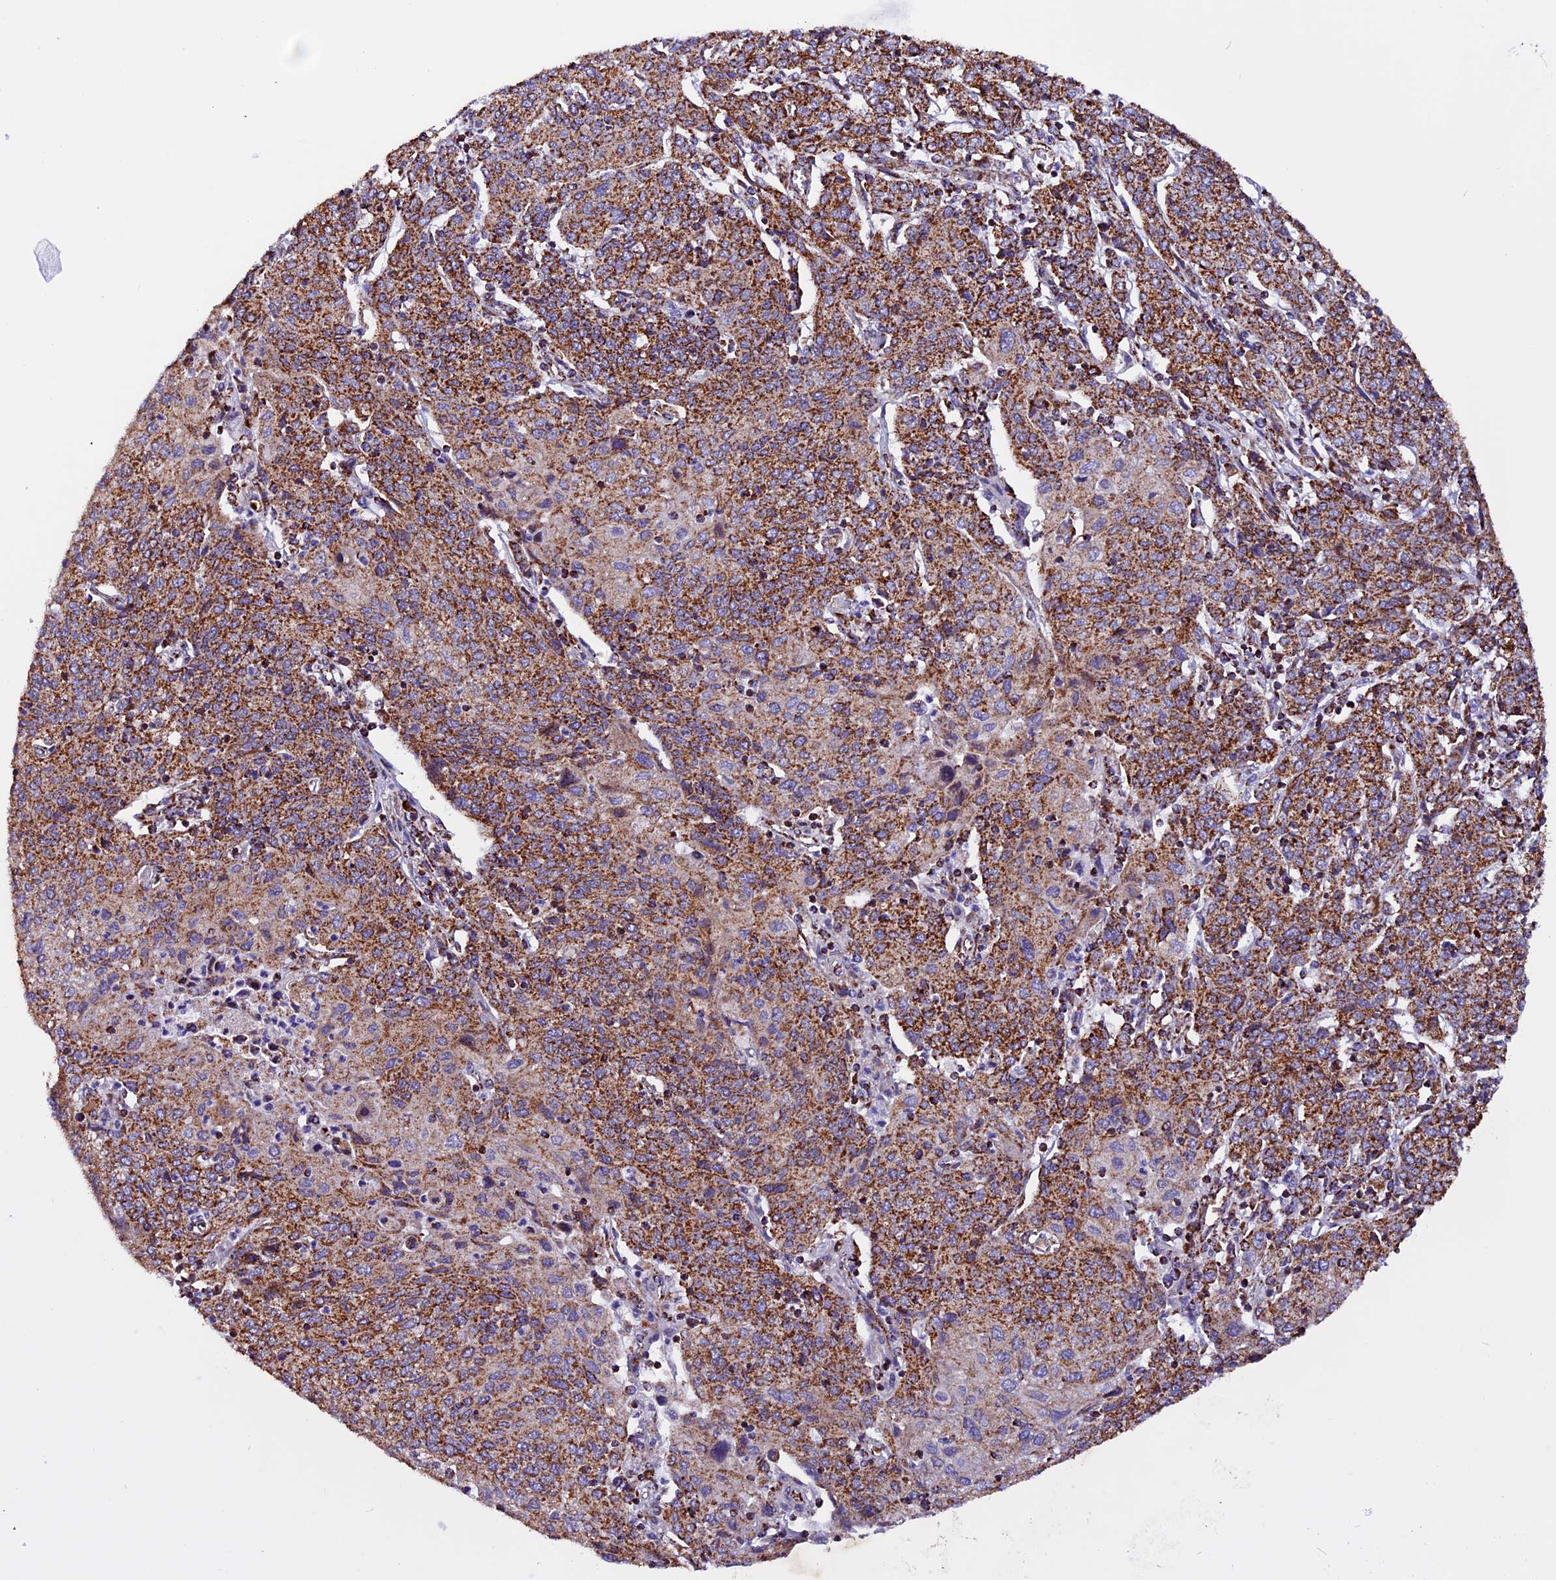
{"staining": {"intensity": "strong", "quantity": ">75%", "location": "cytoplasmic/membranous"}, "tissue": "cervical cancer", "cell_type": "Tumor cells", "image_type": "cancer", "snomed": [{"axis": "morphology", "description": "Squamous cell carcinoma, NOS"}, {"axis": "topography", "description": "Cervix"}], "caption": "The immunohistochemical stain shows strong cytoplasmic/membranous positivity in tumor cells of cervical squamous cell carcinoma tissue.", "gene": "CX3CL1", "patient": {"sex": "female", "age": 67}}